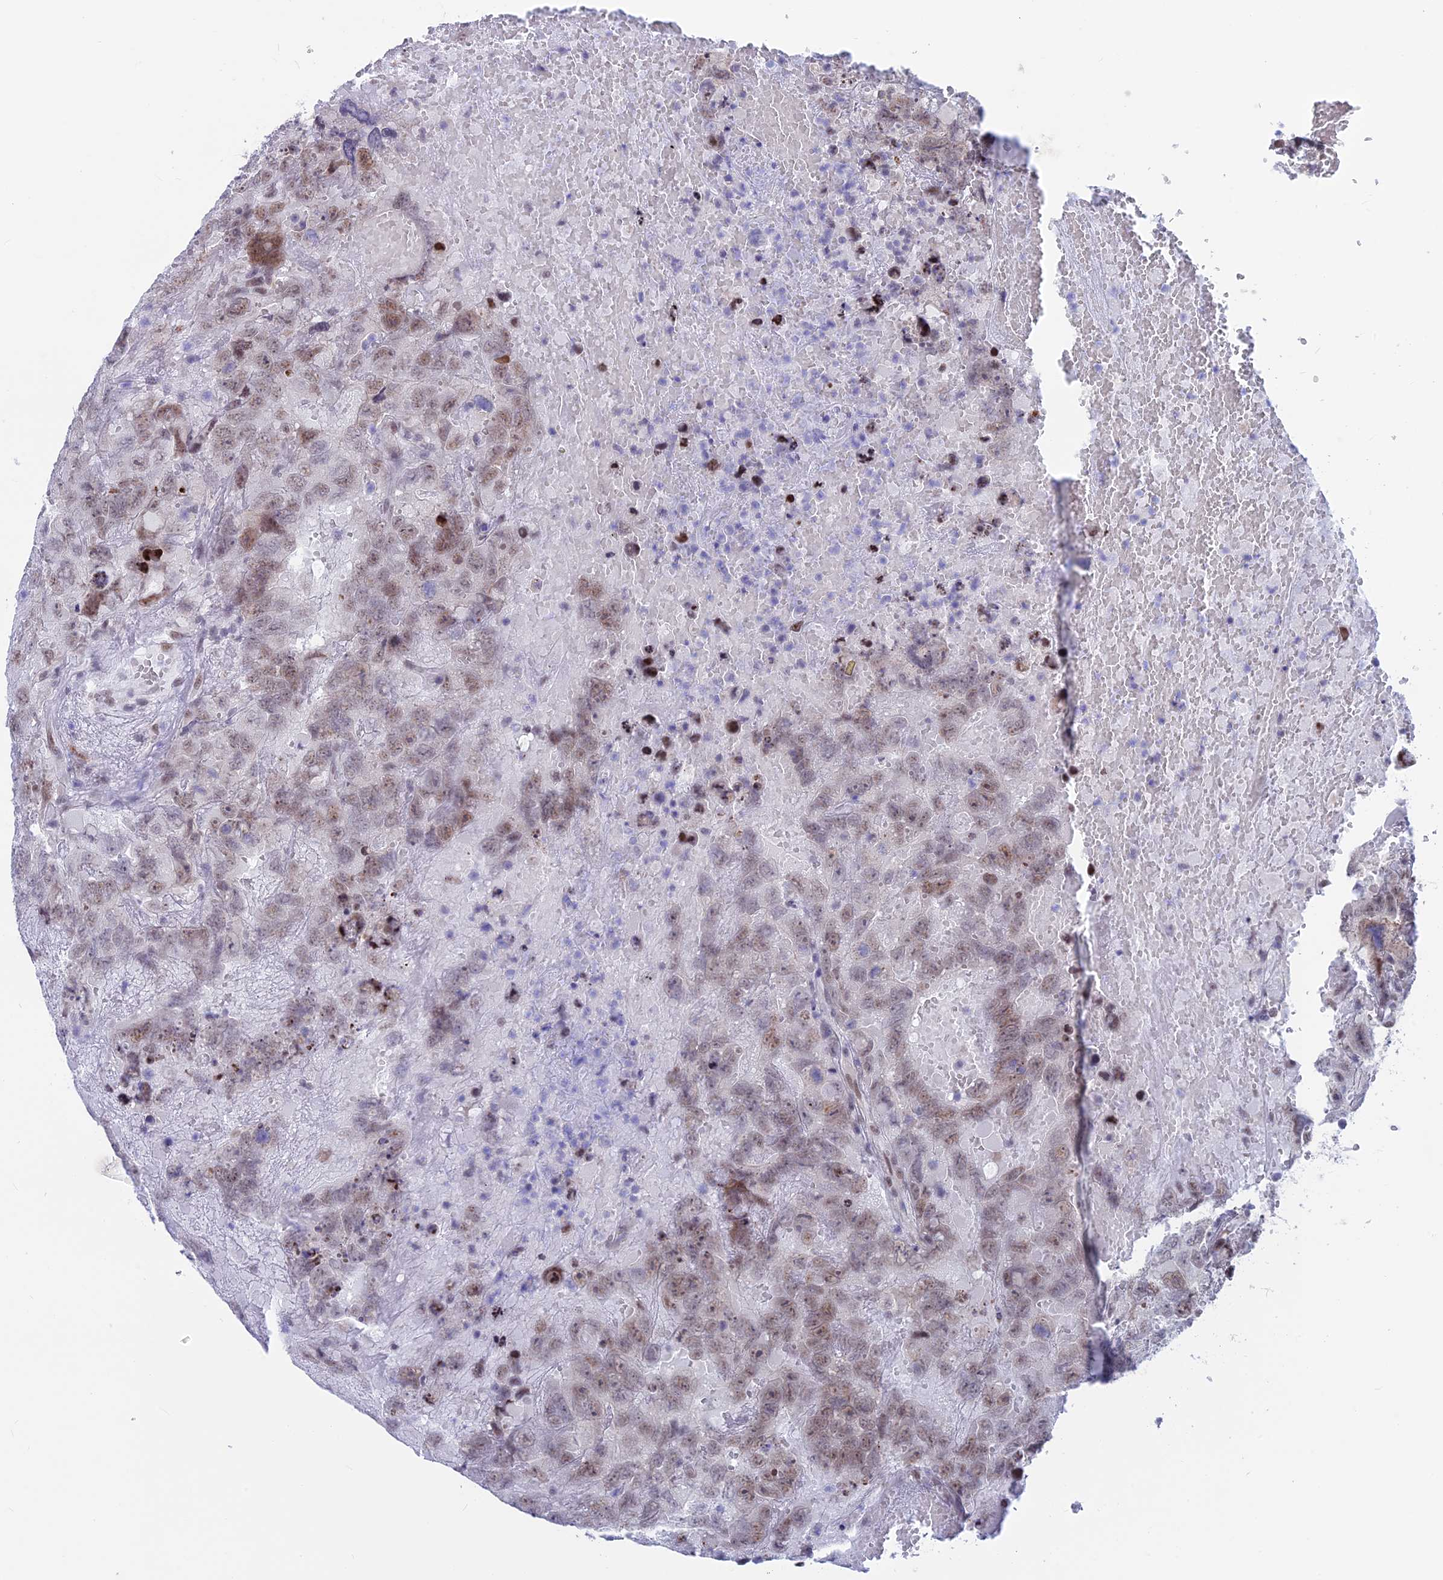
{"staining": {"intensity": "moderate", "quantity": ">75%", "location": "nuclear"}, "tissue": "testis cancer", "cell_type": "Tumor cells", "image_type": "cancer", "snomed": [{"axis": "morphology", "description": "Carcinoma, Embryonal, NOS"}, {"axis": "topography", "description": "Testis"}], "caption": "A medium amount of moderate nuclear positivity is identified in approximately >75% of tumor cells in testis embryonal carcinoma tissue.", "gene": "SRSF5", "patient": {"sex": "male", "age": 45}}